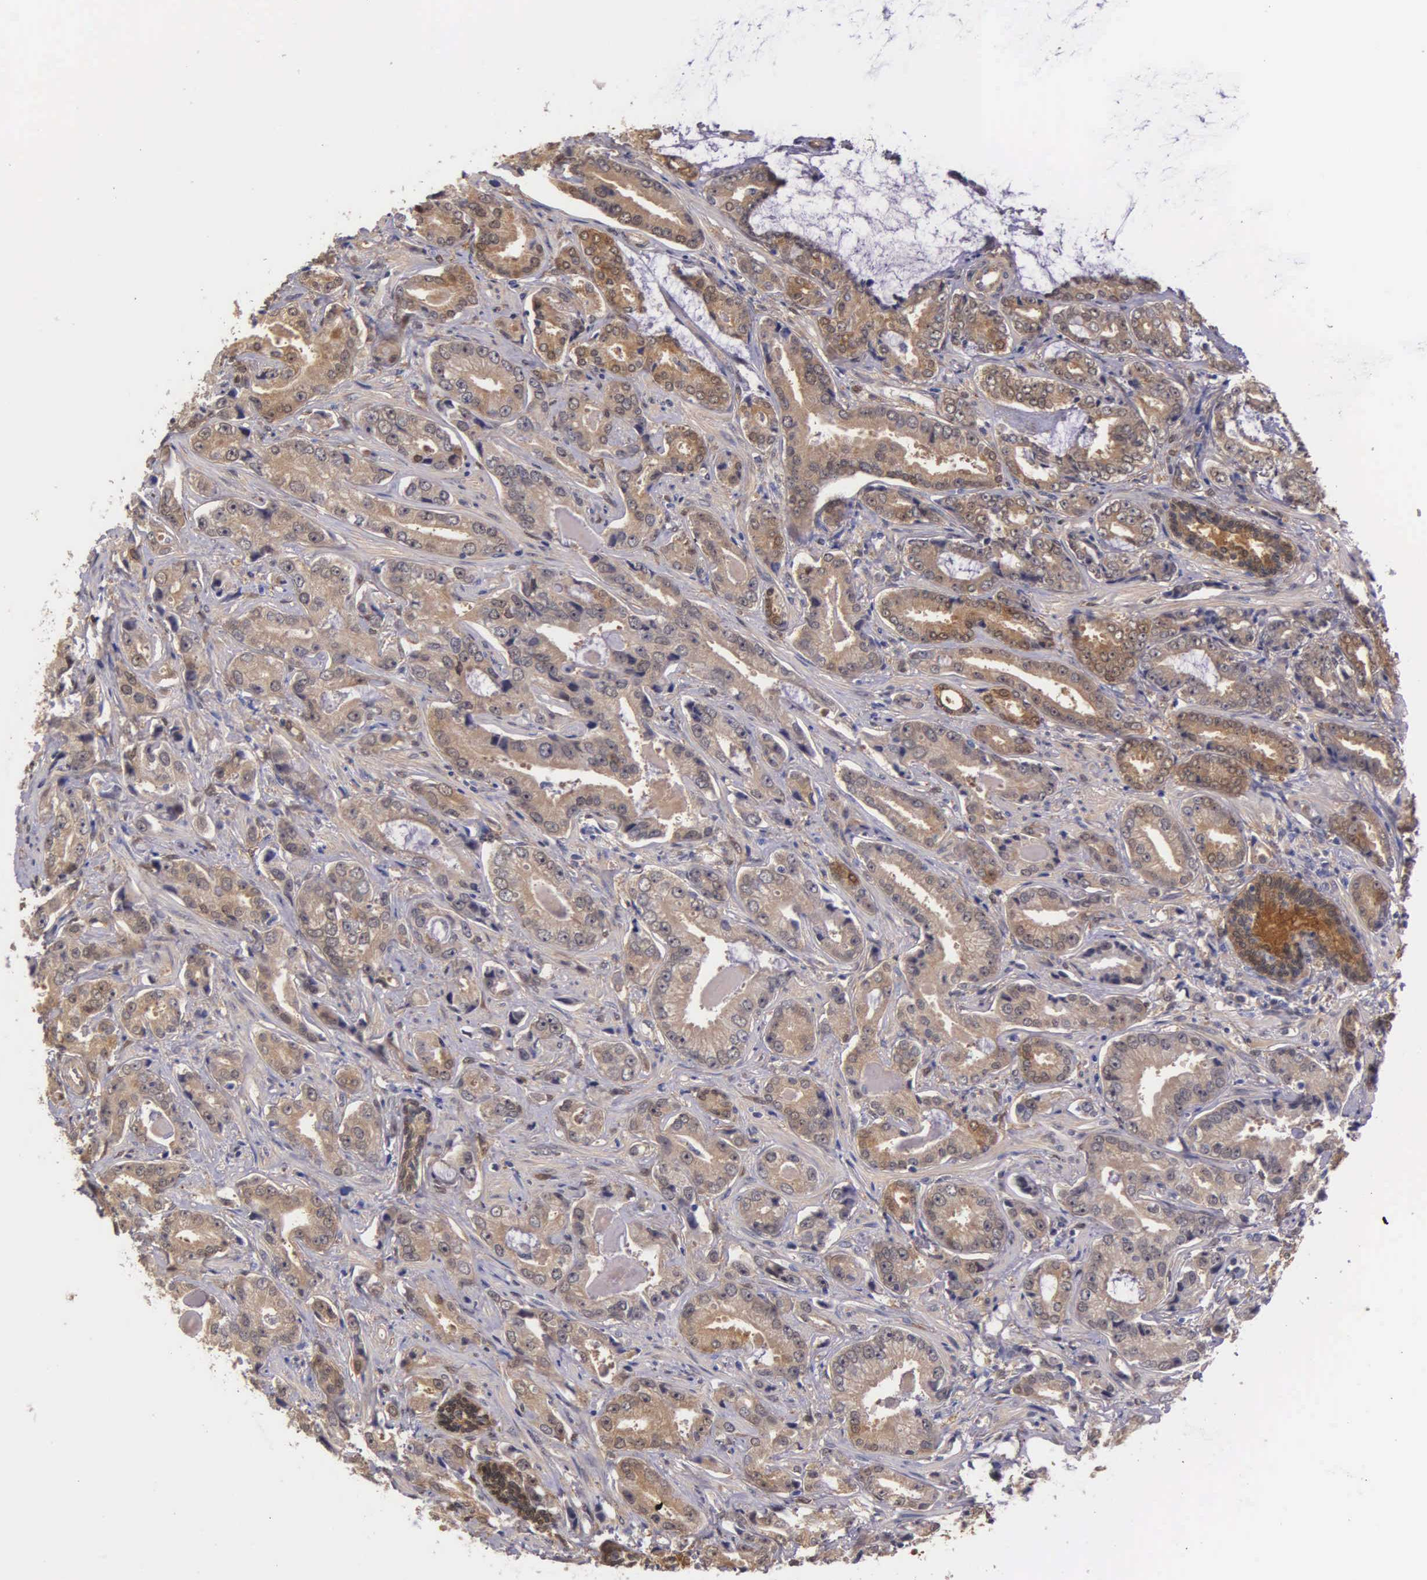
{"staining": {"intensity": "weak", "quantity": "25%-75%", "location": "cytoplasmic/membranous"}, "tissue": "prostate cancer", "cell_type": "Tumor cells", "image_type": "cancer", "snomed": [{"axis": "morphology", "description": "Adenocarcinoma, Low grade"}, {"axis": "topography", "description": "Prostate"}], "caption": "Human prostate low-grade adenocarcinoma stained for a protein (brown) reveals weak cytoplasmic/membranous positive staining in approximately 25%-75% of tumor cells.", "gene": "GSTT2", "patient": {"sex": "male", "age": 65}}